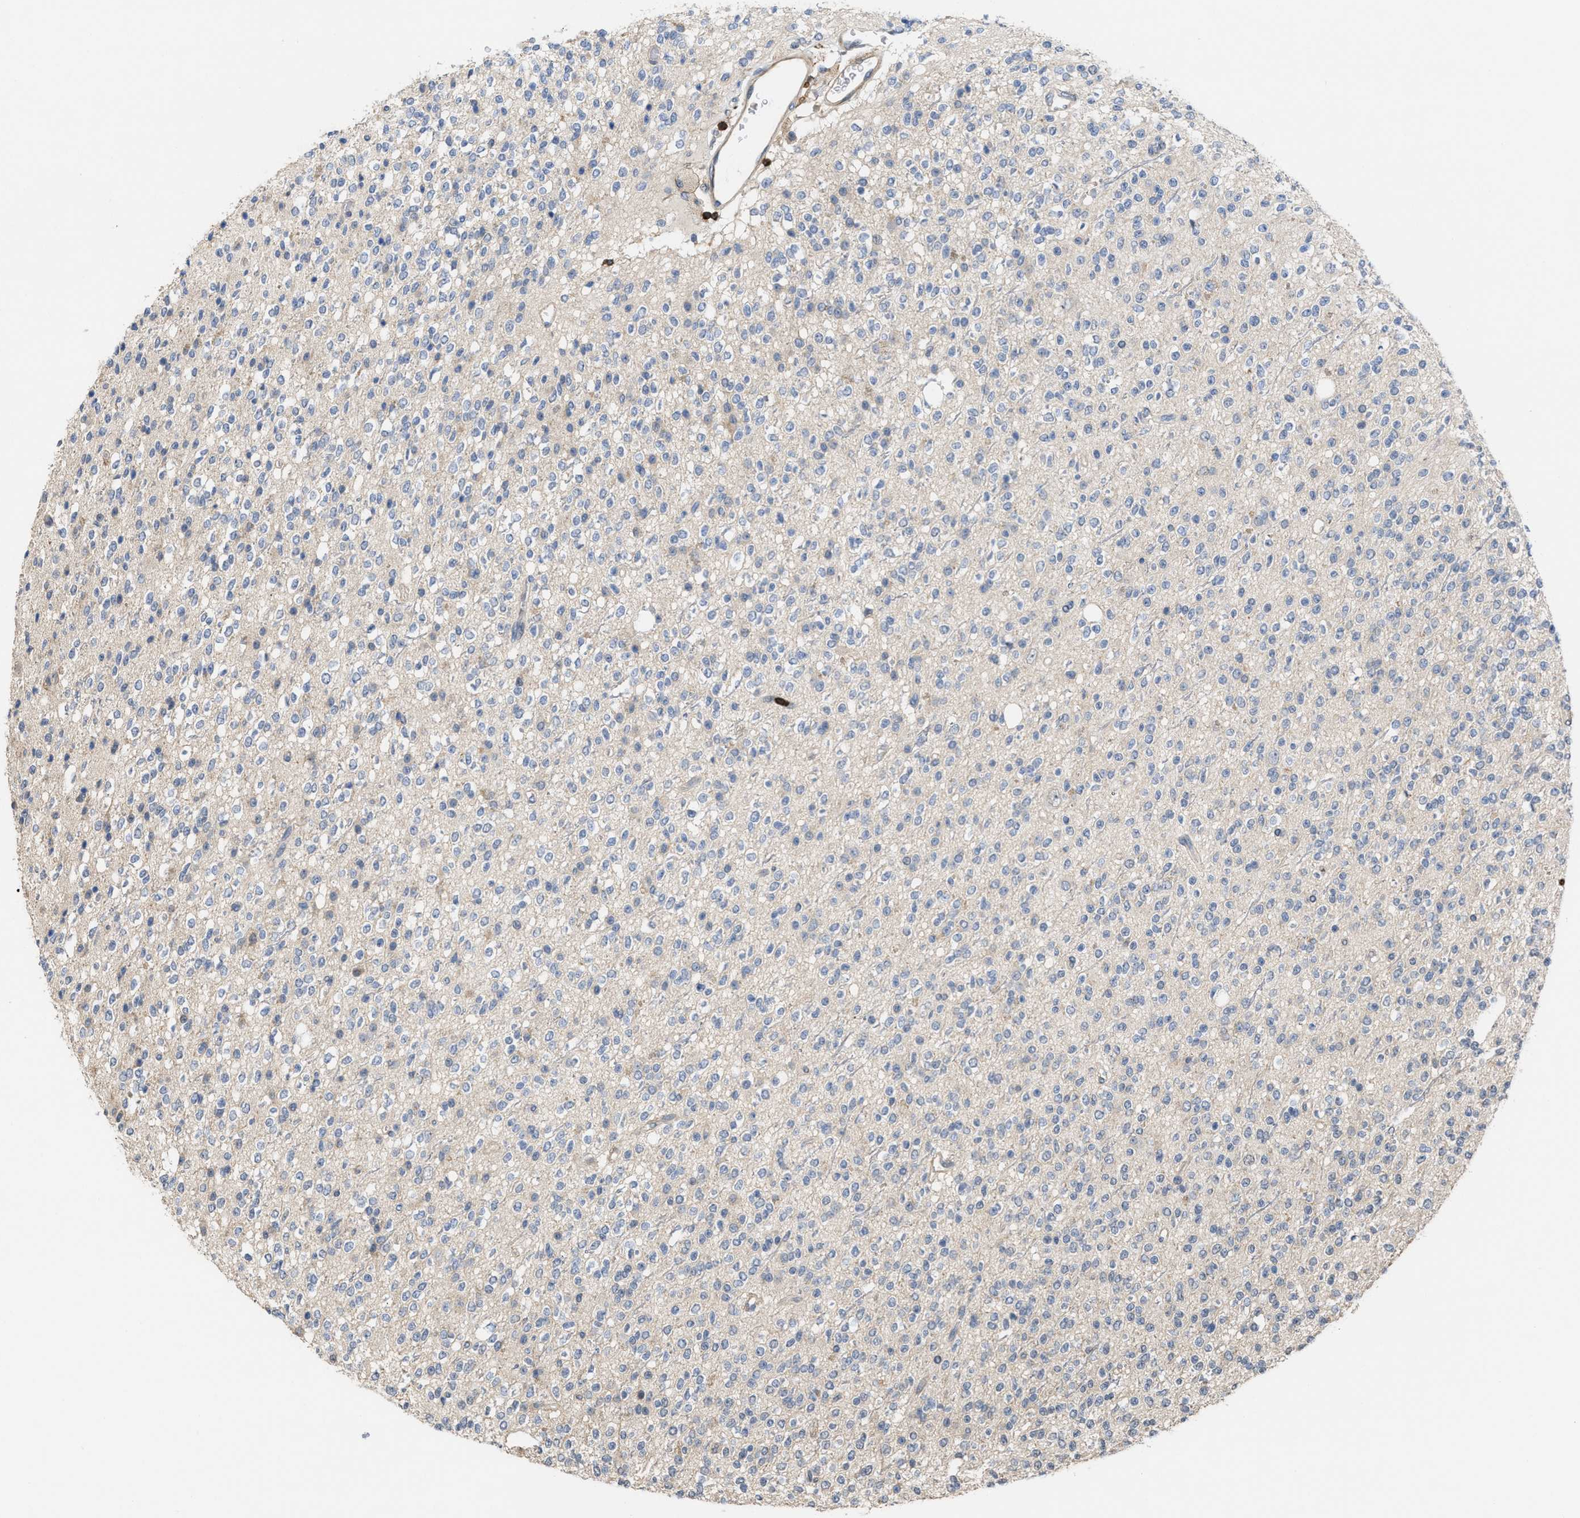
{"staining": {"intensity": "negative", "quantity": "none", "location": "none"}, "tissue": "glioma", "cell_type": "Tumor cells", "image_type": "cancer", "snomed": [{"axis": "morphology", "description": "Glioma, malignant, High grade"}, {"axis": "topography", "description": "Brain"}], "caption": "Tumor cells show no significant protein staining in malignant high-grade glioma. (DAB (3,3'-diaminobenzidine) immunohistochemistry (IHC) visualized using brightfield microscopy, high magnification).", "gene": "PTPRE", "patient": {"sex": "male", "age": 34}}